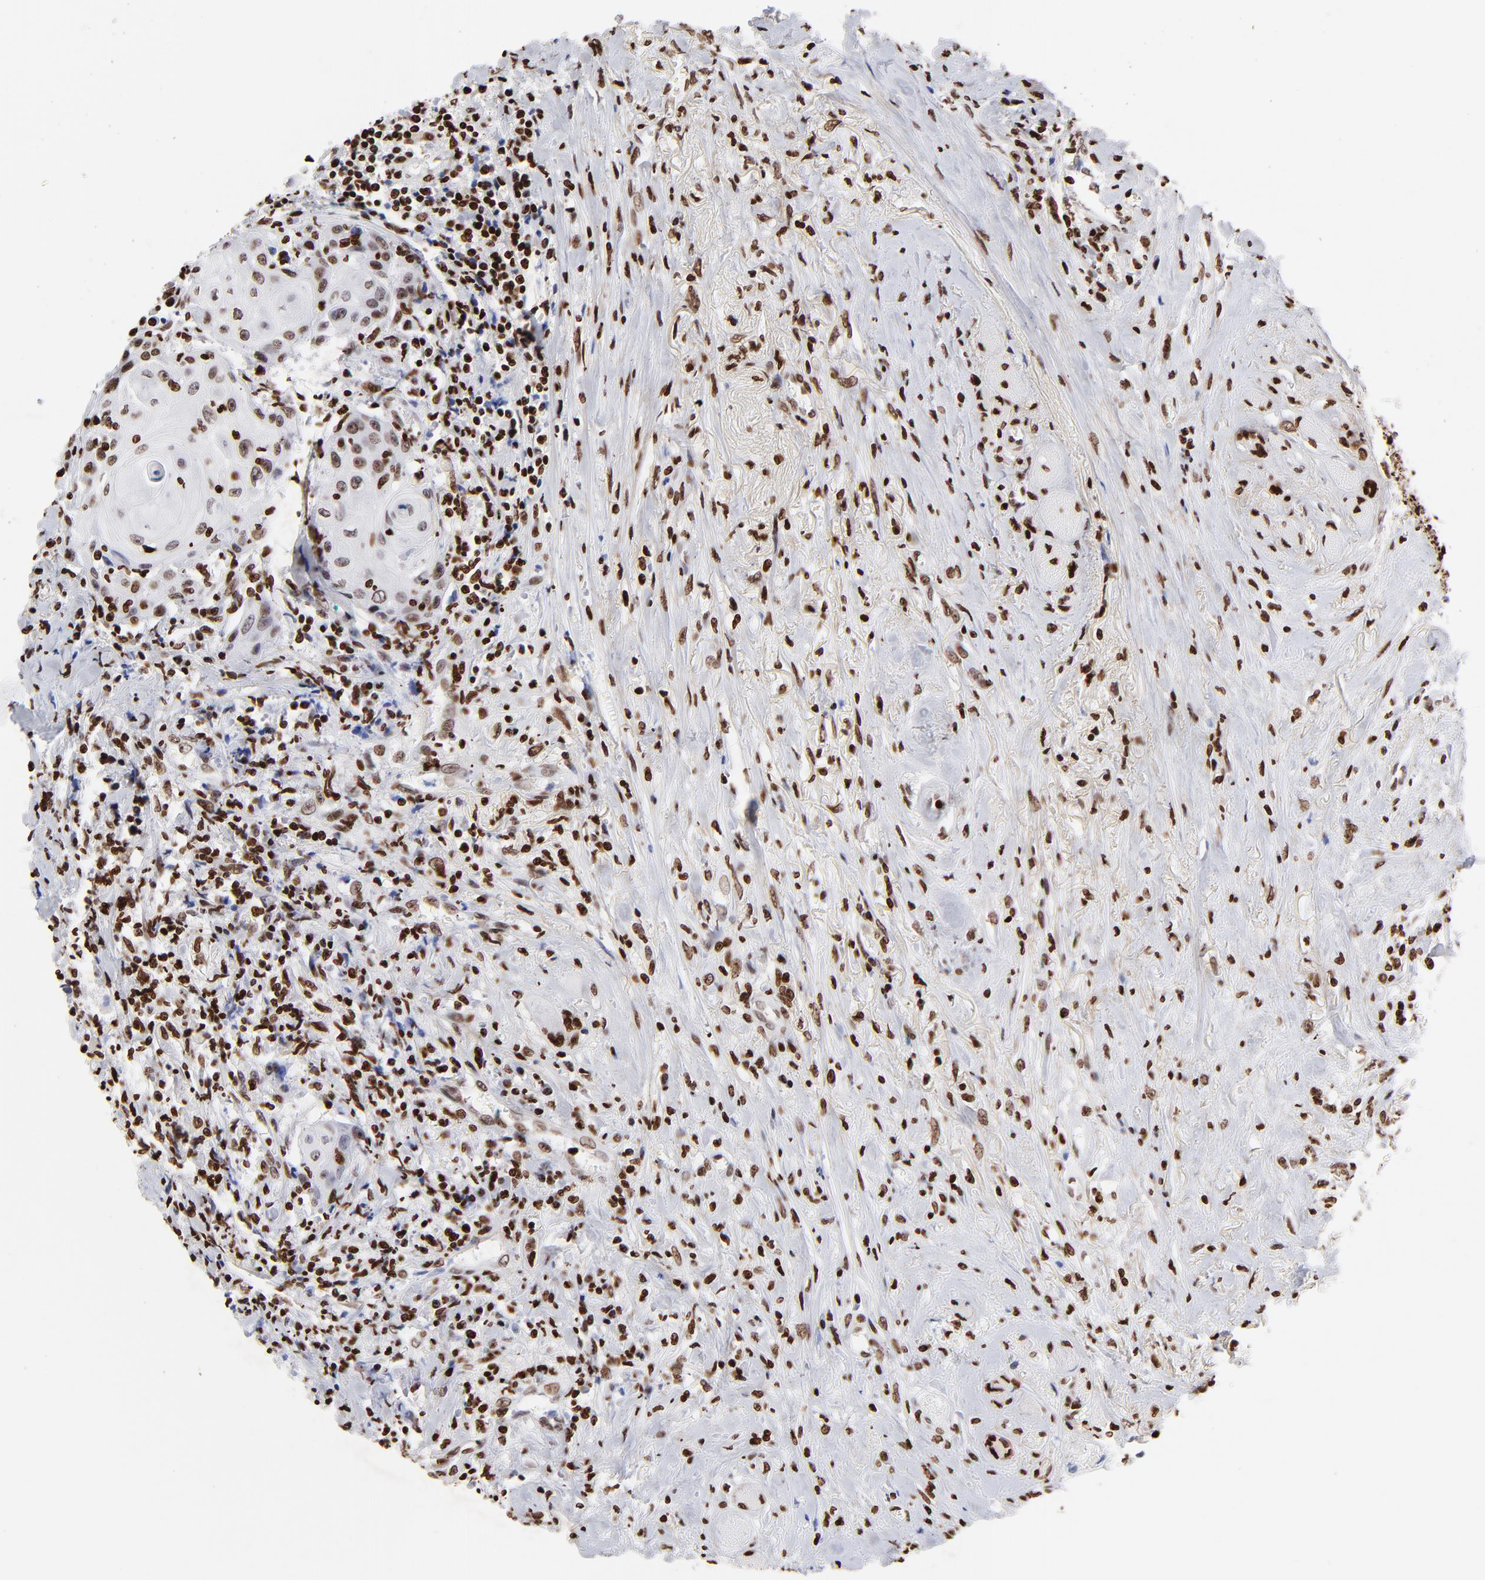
{"staining": {"intensity": "strong", "quantity": ">75%", "location": "nuclear"}, "tissue": "head and neck cancer", "cell_type": "Tumor cells", "image_type": "cancer", "snomed": [{"axis": "morphology", "description": "Squamous cell carcinoma, NOS"}, {"axis": "topography", "description": "Oral tissue"}, {"axis": "topography", "description": "Head-Neck"}], "caption": "Protein staining exhibits strong nuclear positivity in approximately >75% of tumor cells in head and neck squamous cell carcinoma. The staining was performed using DAB (3,3'-diaminobenzidine) to visualize the protein expression in brown, while the nuclei were stained in blue with hematoxylin (Magnification: 20x).", "gene": "FBH1", "patient": {"sex": "female", "age": 82}}